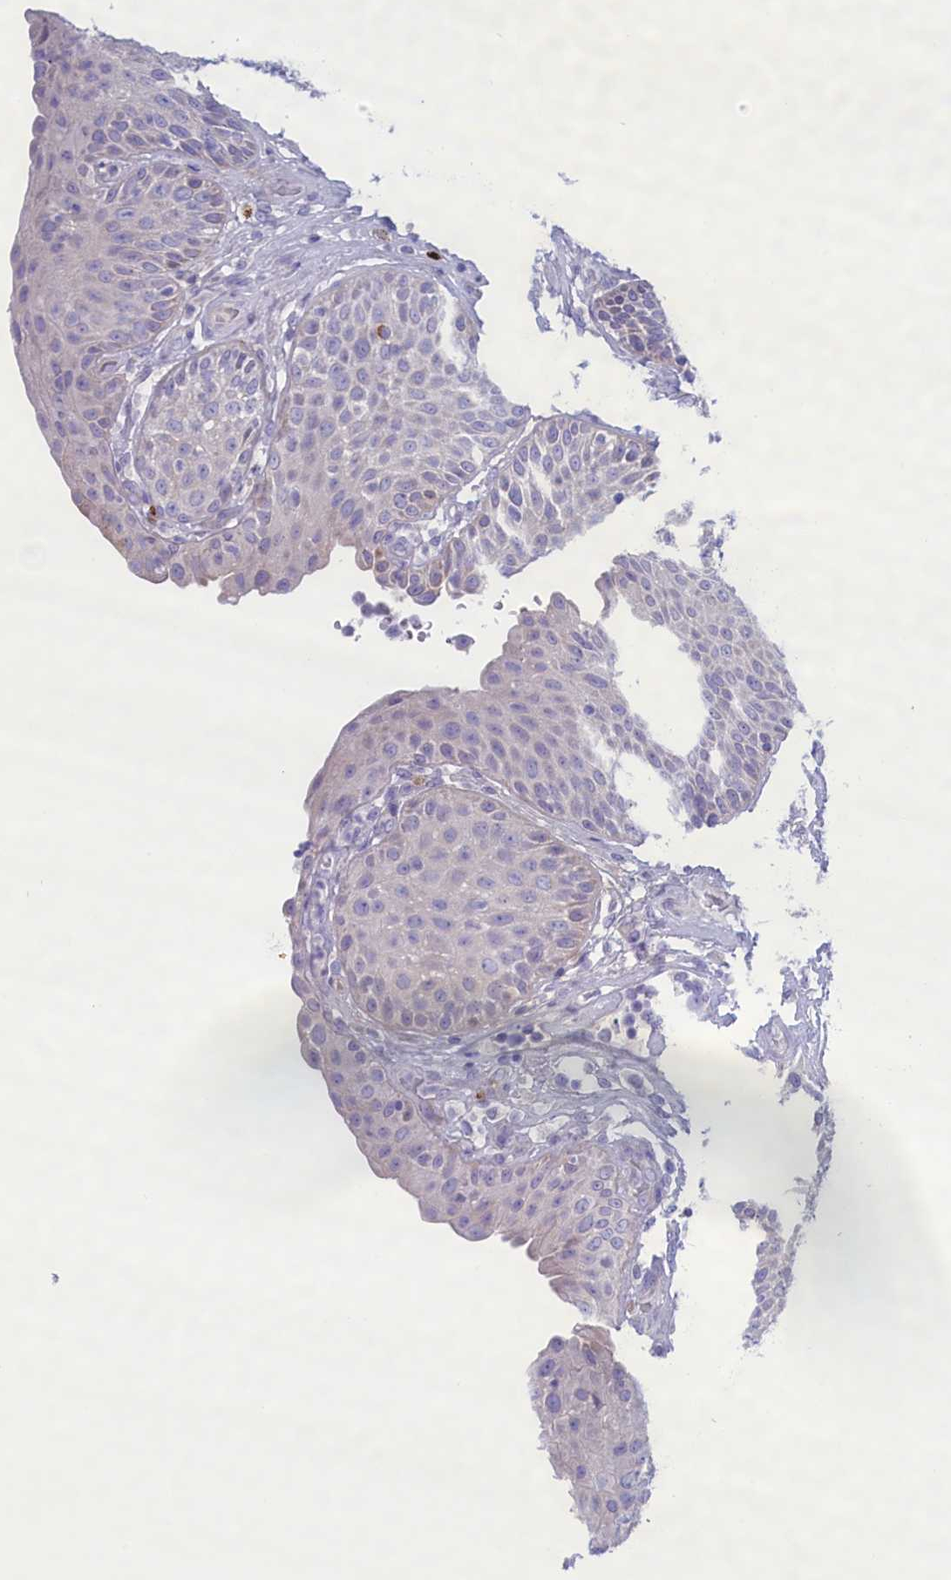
{"staining": {"intensity": "negative", "quantity": "none", "location": "none"}, "tissue": "urinary bladder", "cell_type": "Urothelial cells", "image_type": "normal", "snomed": [{"axis": "morphology", "description": "Normal tissue, NOS"}, {"axis": "topography", "description": "Urinary bladder"}], "caption": "Immunohistochemical staining of unremarkable human urinary bladder exhibits no significant positivity in urothelial cells. Brightfield microscopy of immunohistochemistry stained with DAB (brown) and hematoxylin (blue), captured at high magnification.", "gene": "MPV17L2", "patient": {"sex": "female", "age": 62}}